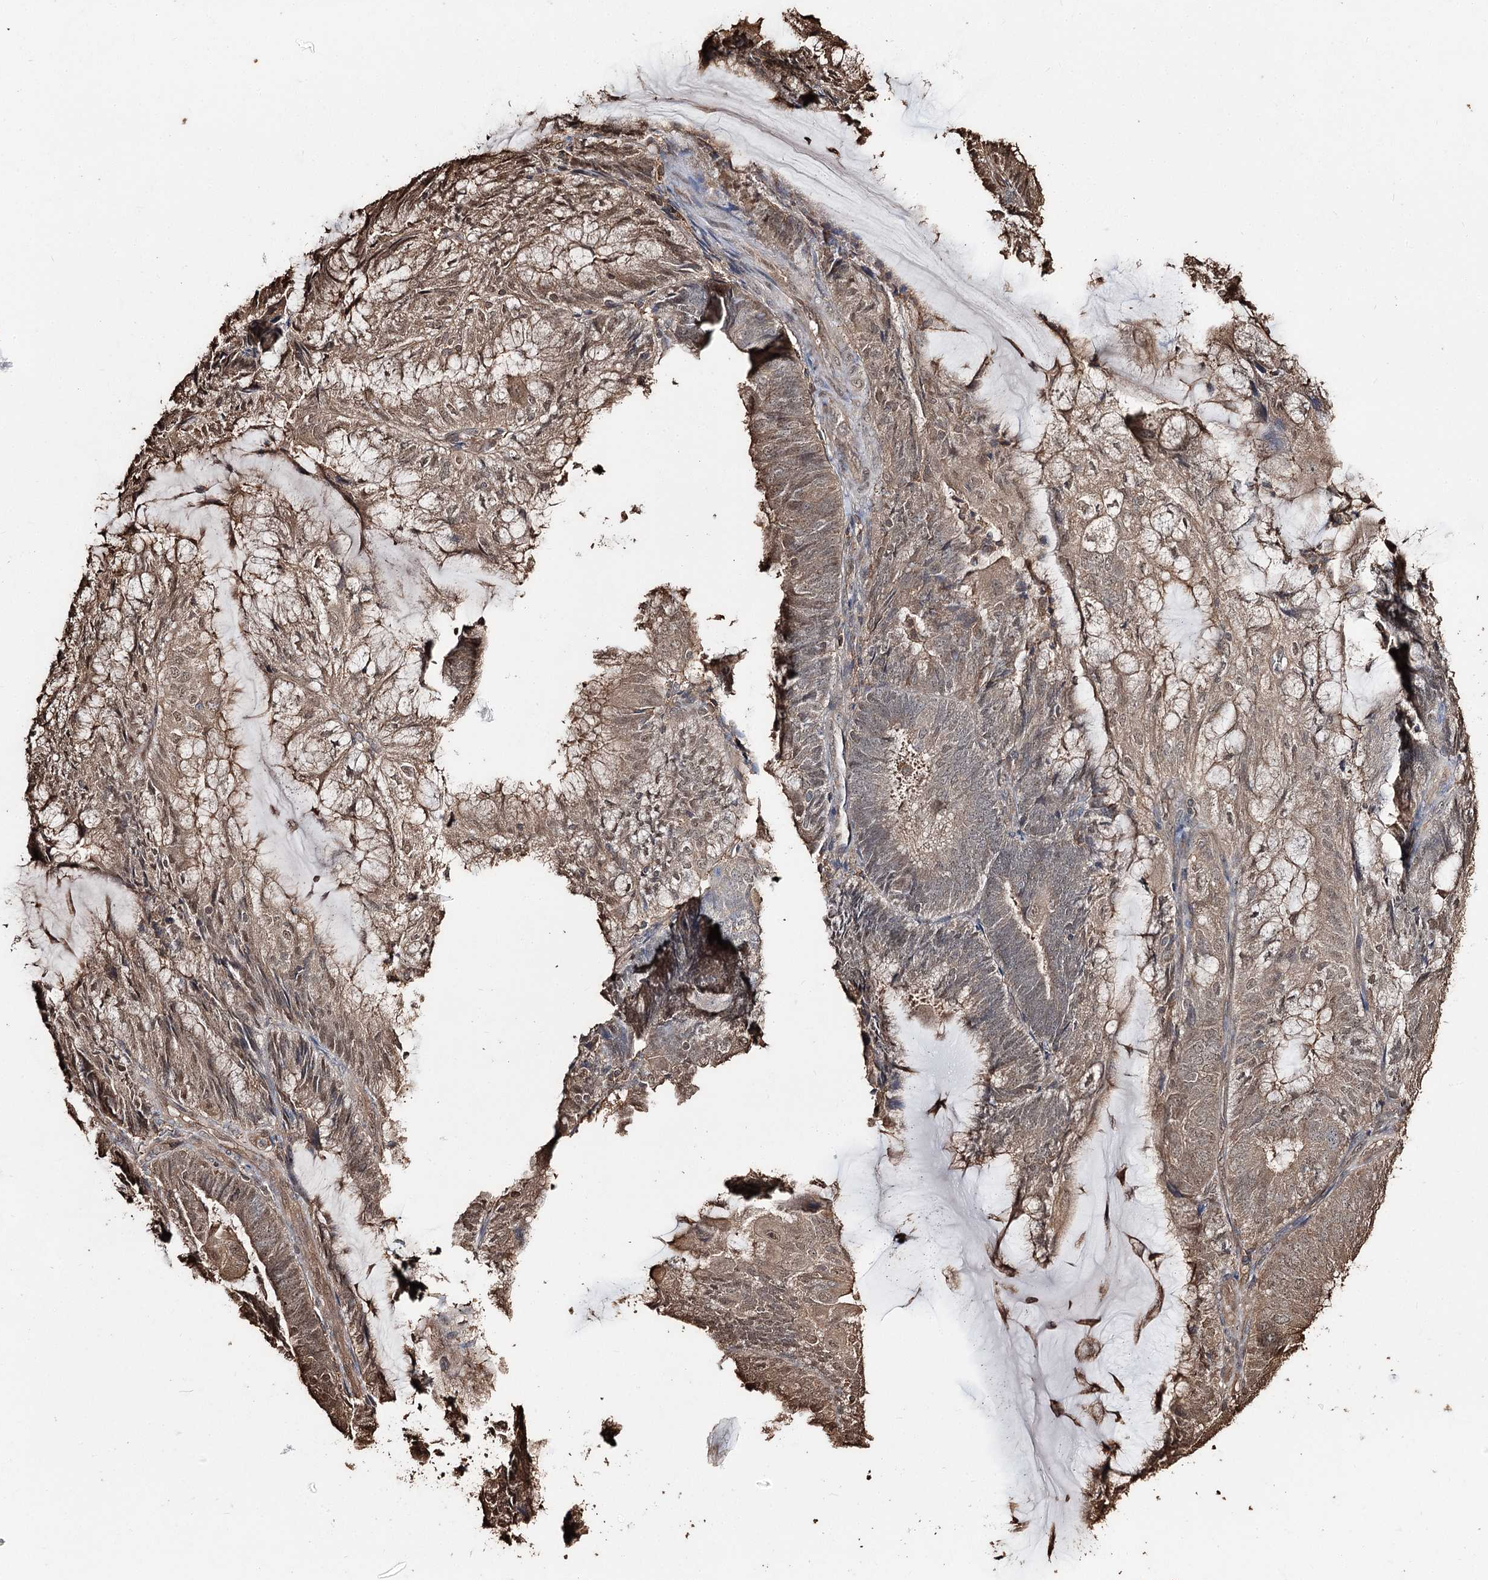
{"staining": {"intensity": "moderate", "quantity": ">75%", "location": "cytoplasmic/membranous,nuclear"}, "tissue": "endometrial cancer", "cell_type": "Tumor cells", "image_type": "cancer", "snomed": [{"axis": "morphology", "description": "Adenocarcinoma, NOS"}, {"axis": "topography", "description": "Endometrium"}], "caption": "Tumor cells demonstrate medium levels of moderate cytoplasmic/membranous and nuclear expression in approximately >75% of cells in human adenocarcinoma (endometrial).", "gene": "PLCH1", "patient": {"sex": "female", "age": 81}}